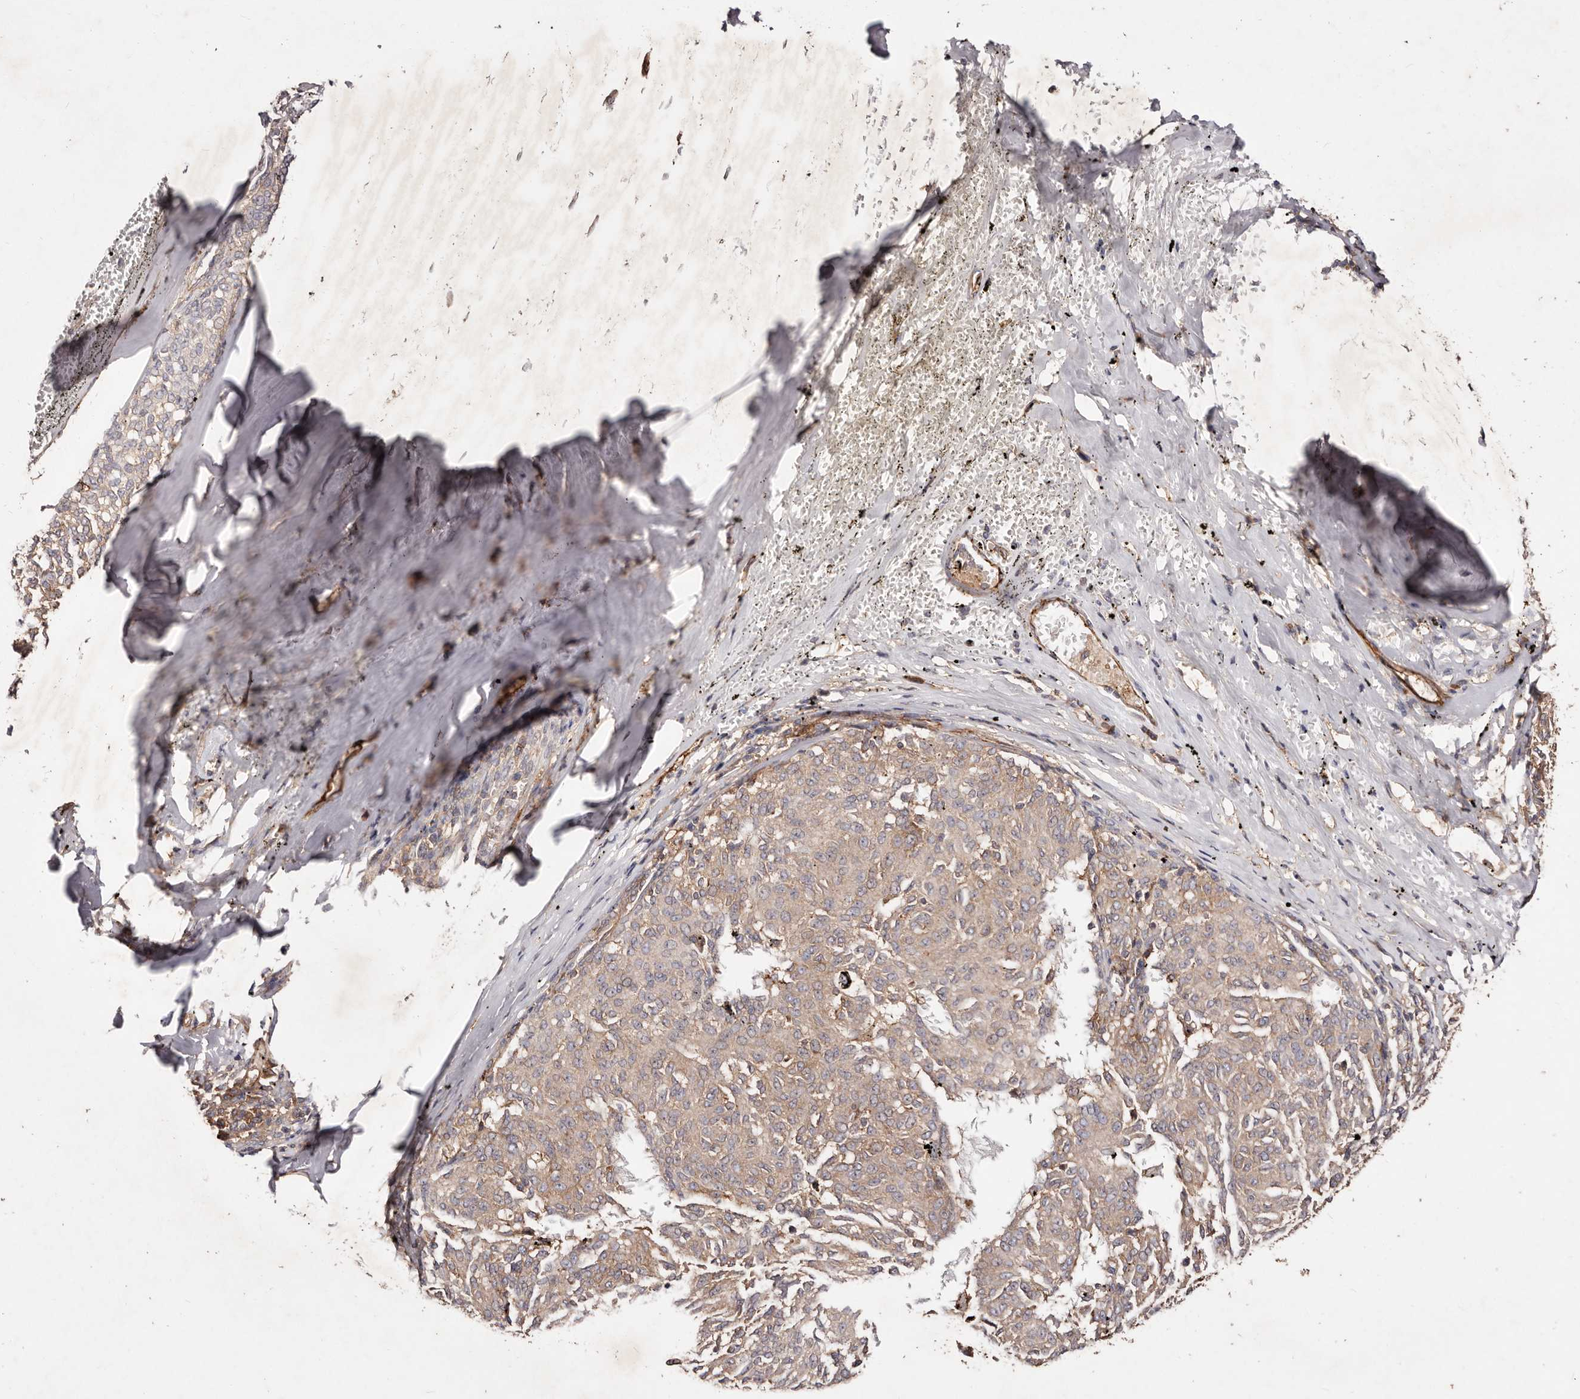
{"staining": {"intensity": "moderate", "quantity": ">75%", "location": "cytoplasmic/membranous"}, "tissue": "melanoma", "cell_type": "Tumor cells", "image_type": "cancer", "snomed": [{"axis": "morphology", "description": "Malignant melanoma, NOS"}, {"axis": "topography", "description": "Skin"}], "caption": "Protein staining reveals moderate cytoplasmic/membranous expression in about >75% of tumor cells in malignant melanoma.", "gene": "CCL14", "patient": {"sex": "female", "age": 72}}